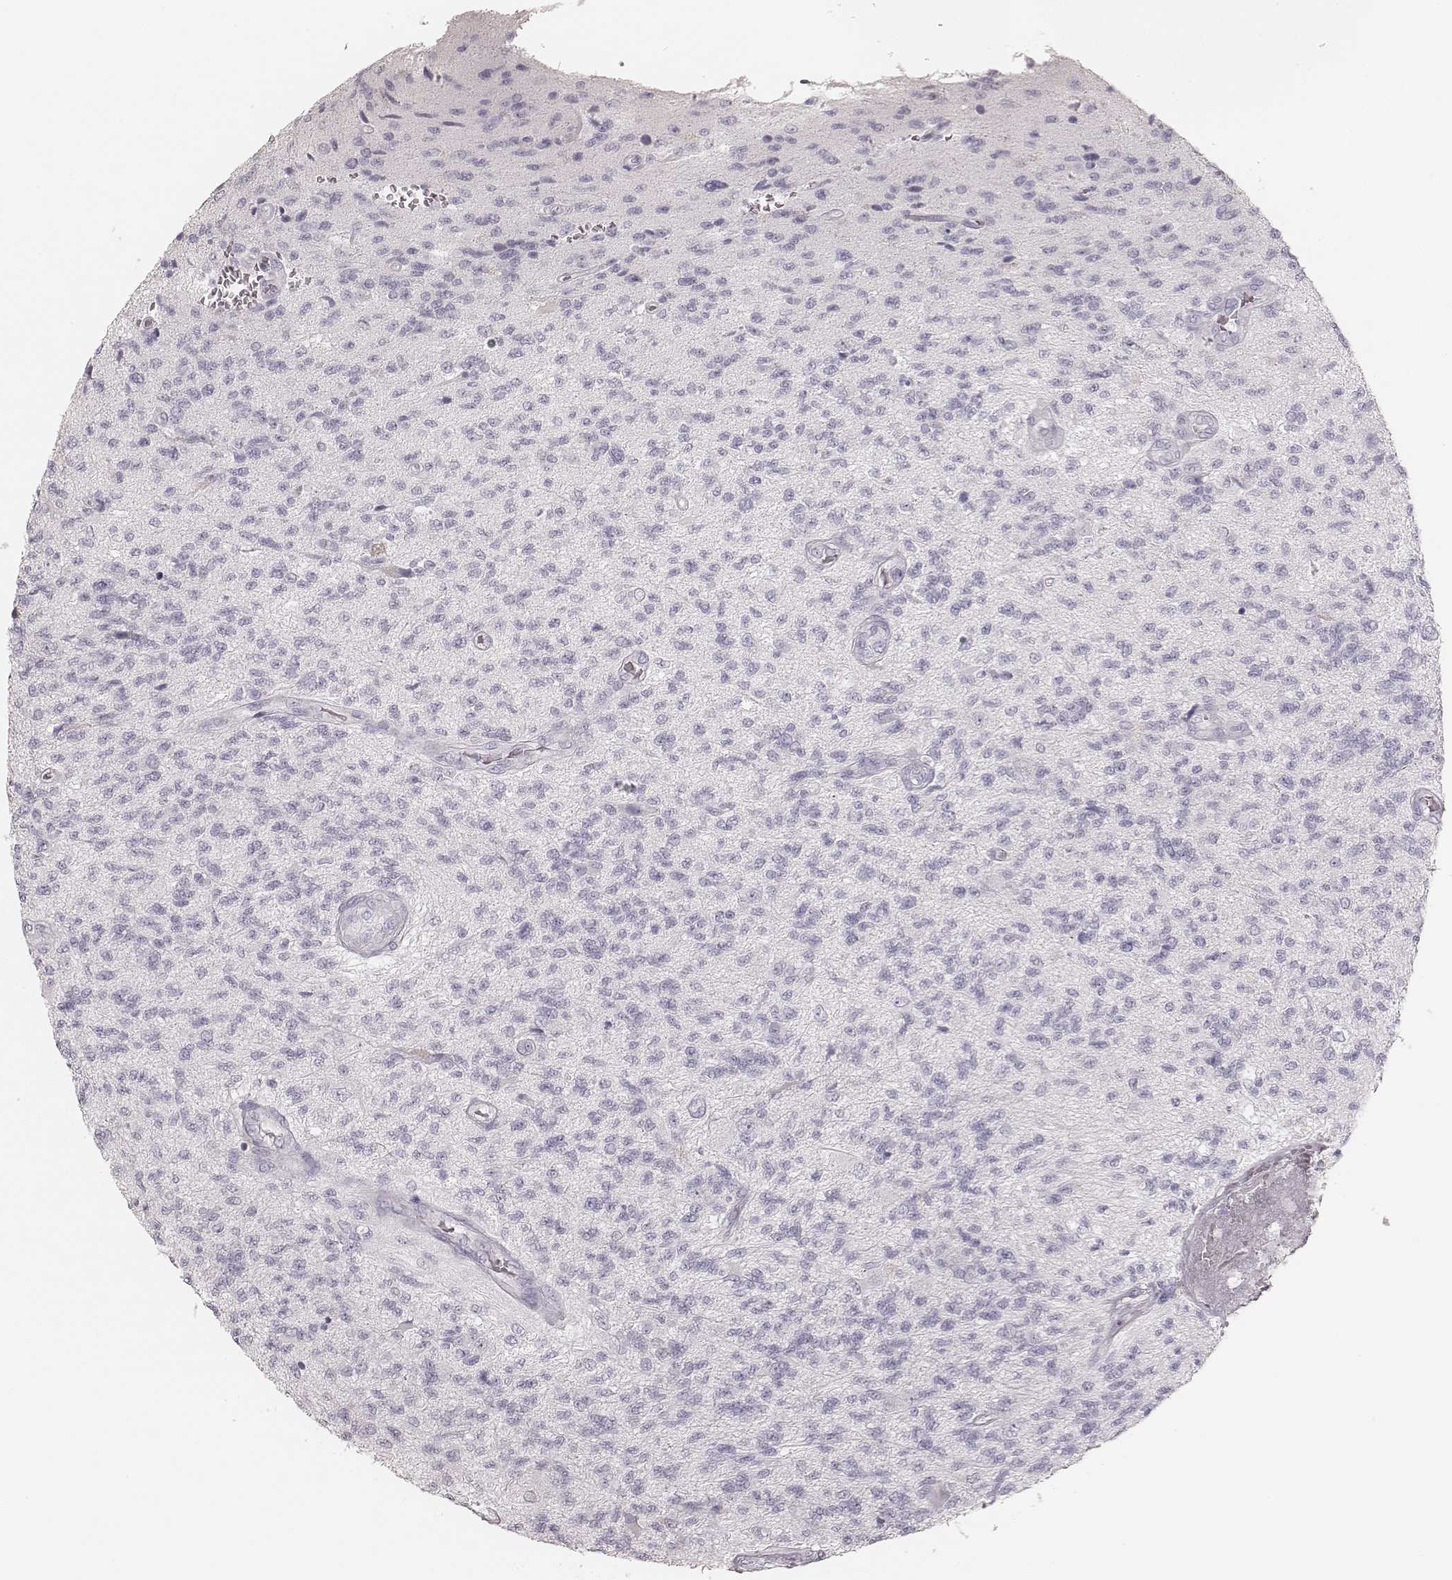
{"staining": {"intensity": "negative", "quantity": "none", "location": "none"}, "tissue": "glioma", "cell_type": "Tumor cells", "image_type": "cancer", "snomed": [{"axis": "morphology", "description": "Glioma, malignant, High grade"}, {"axis": "topography", "description": "Brain"}], "caption": "Glioma stained for a protein using immunohistochemistry displays no expression tumor cells.", "gene": "KRT82", "patient": {"sex": "male", "age": 56}}